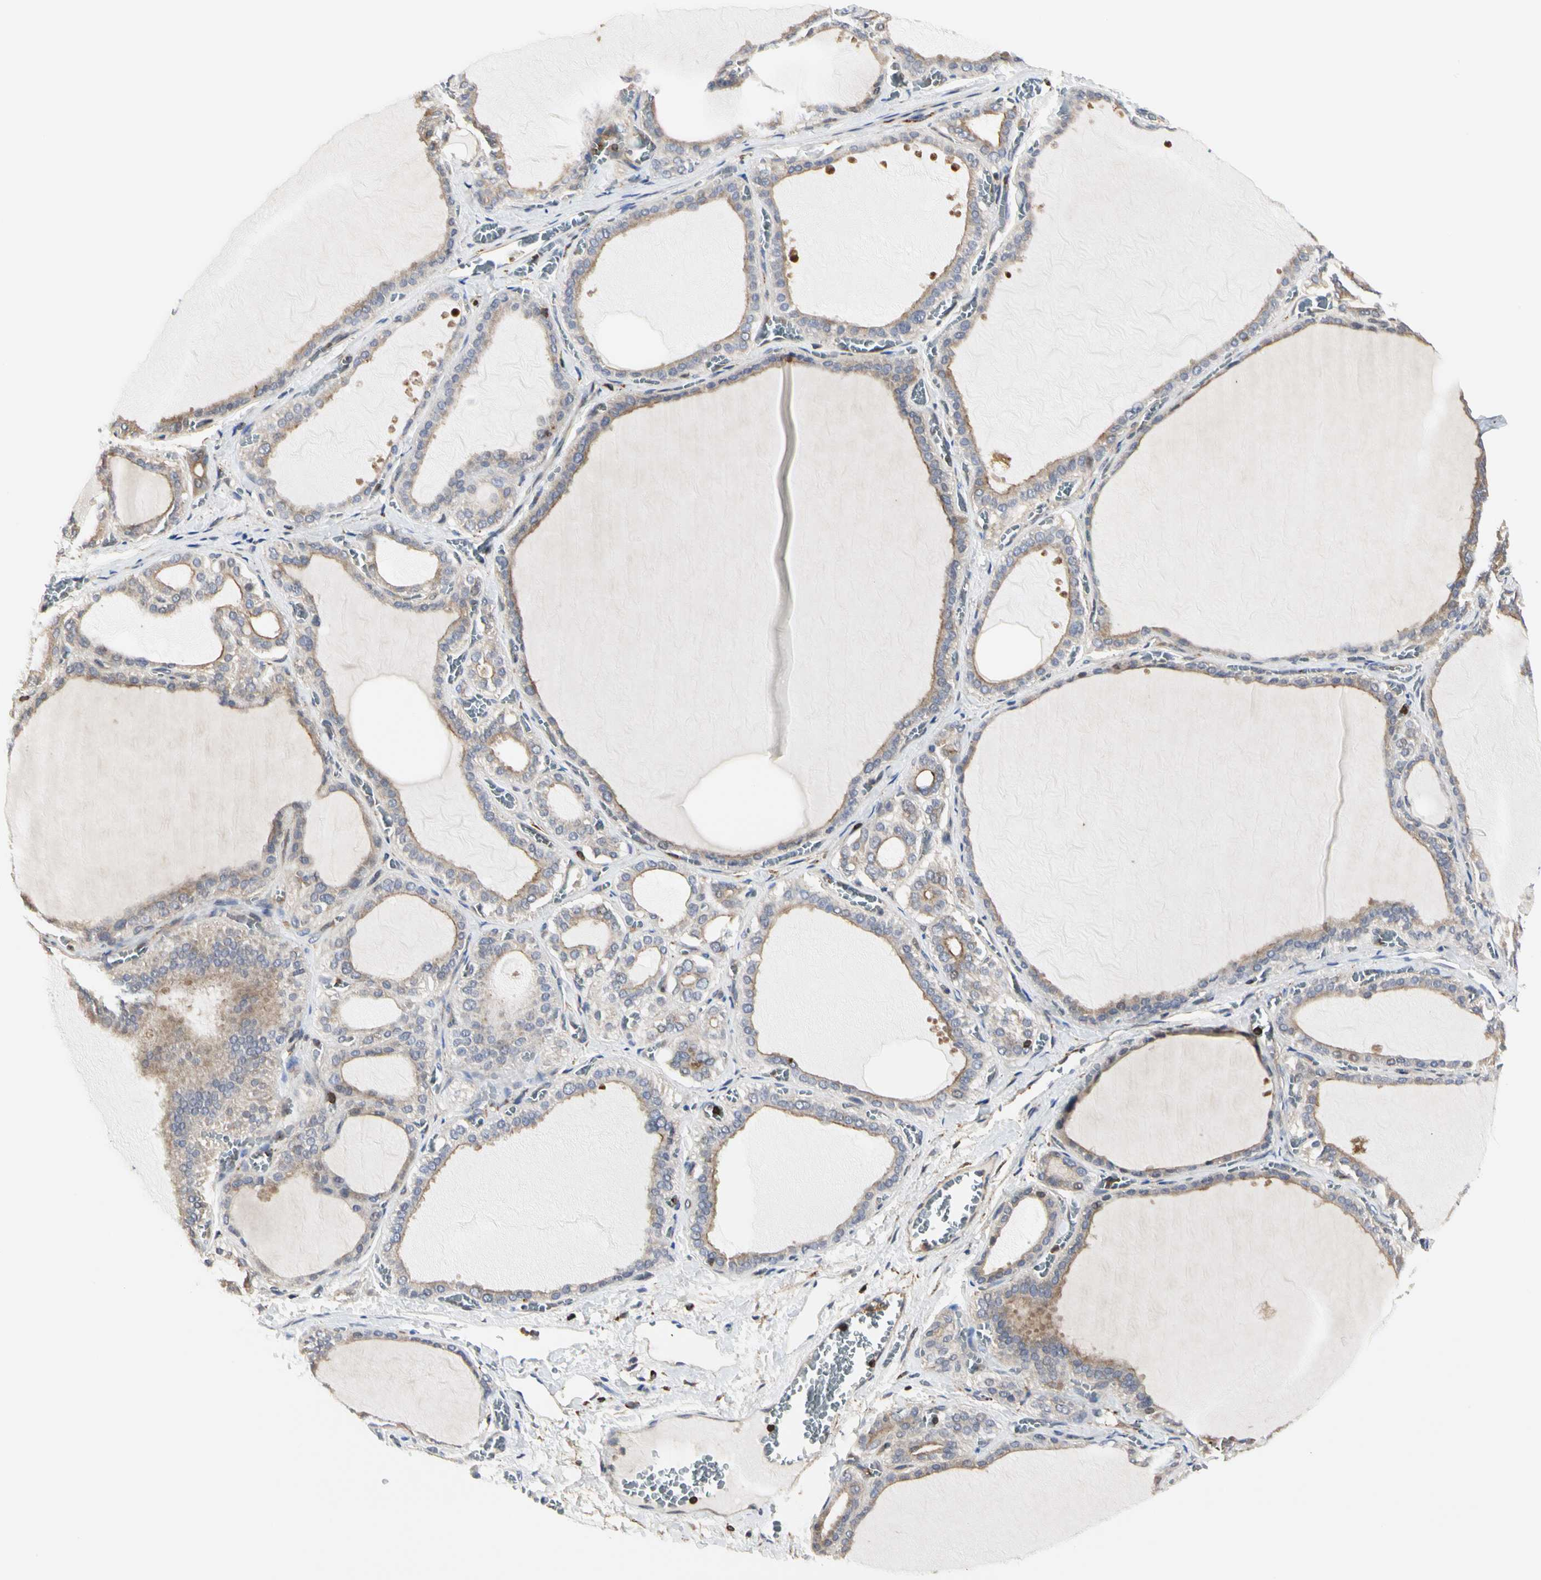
{"staining": {"intensity": "moderate", "quantity": "25%-75%", "location": "cytoplasmic/membranous"}, "tissue": "thyroid gland", "cell_type": "Glandular cells", "image_type": "normal", "snomed": [{"axis": "morphology", "description": "Normal tissue, NOS"}, {"axis": "topography", "description": "Thyroid gland"}], "caption": "Thyroid gland stained with IHC demonstrates moderate cytoplasmic/membranous expression in about 25%-75% of glandular cells. (Brightfield microscopy of DAB IHC at high magnification).", "gene": "NAPG", "patient": {"sex": "female", "age": 55}}